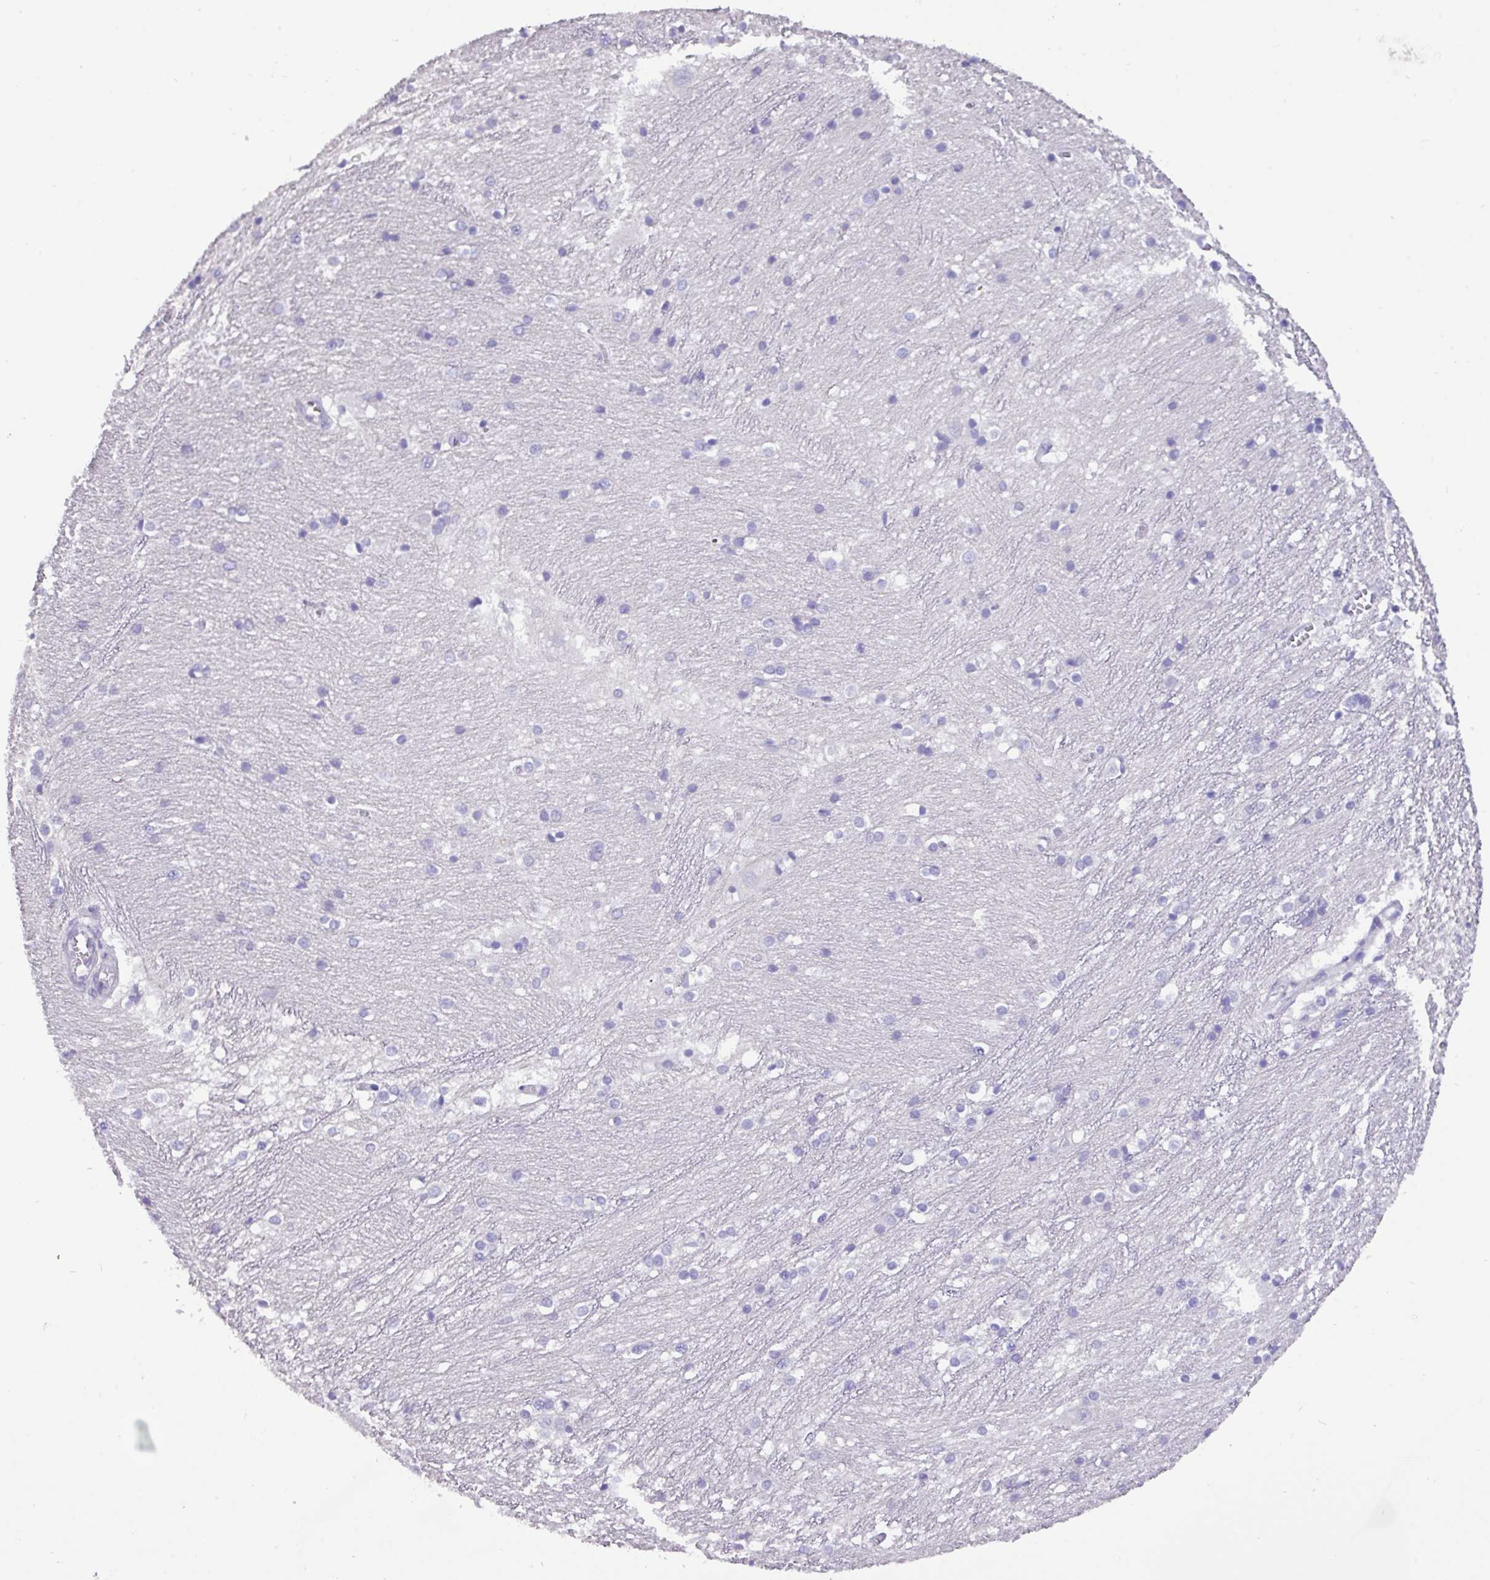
{"staining": {"intensity": "negative", "quantity": "none", "location": "none"}, "tissue": "caudate", "cell_type": "Glial cells", "image_type": "normal", "snomed": [{"axis": "morphology", "description": "Normal tissue, NOS"}, {"axis": "topography", "description": "Lateral ventricle wall"}], "caption": "Immunohistochemistry photomicrograph of normal human caudate stained for a protein (brown), which shows no positivity in glial cells. The staining was performed using DAB (3,3'-diaminobenzidine) to visualize the protein expression in brown, while the nuclei were stained in blue with hematoxylin (Magnification: 20x).", "gene": "EPCAM", "patient": {"sex": "male", "age": 37}}